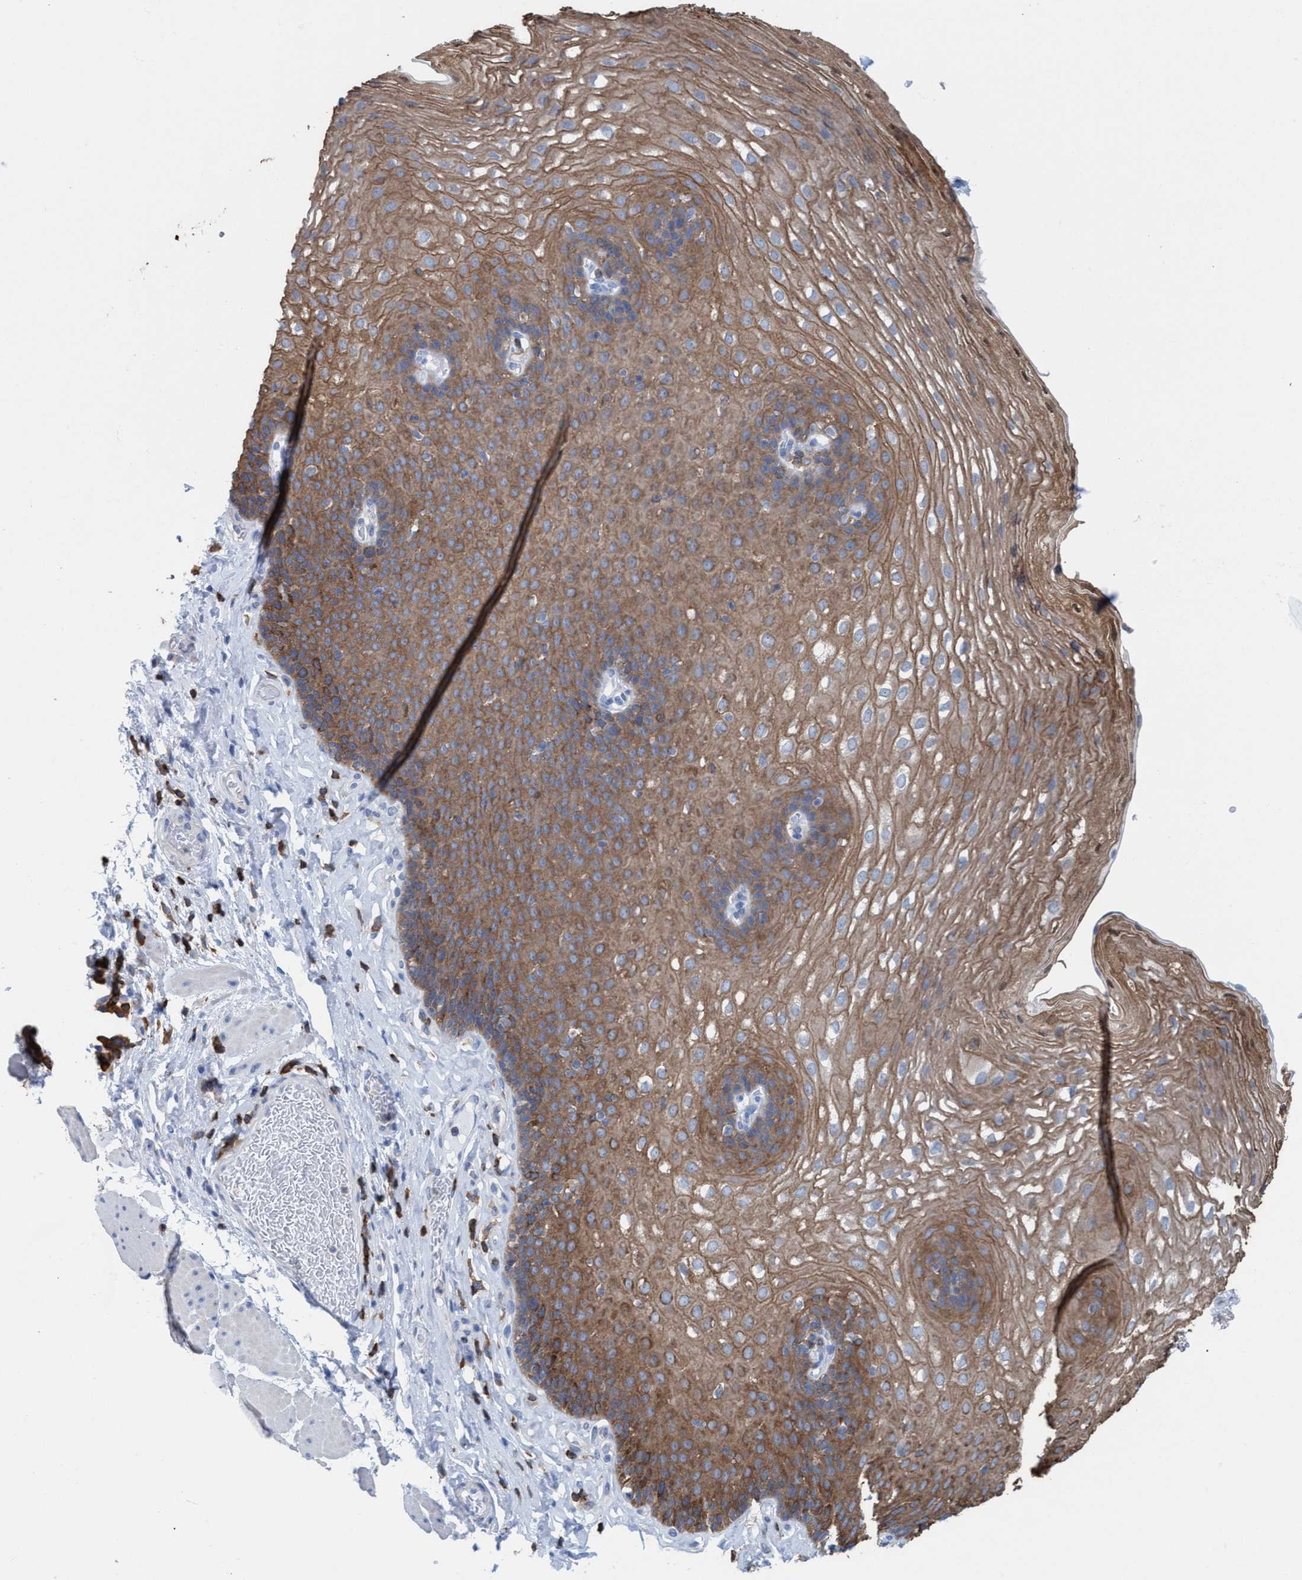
{"staining": {"intensity": "moderate", "quantity": ">75%", "location": "cytoplasmic/membranous"}, "tissue": "esophagus", "cell_type": "Squamous epithelial cells", "image_type": "normal", "snomed": [{"axis": "morphology", "description": "Normal tissue, NOS"}, {"axis": "topography", "description": "Esophagus"}], "caption": "Protein staining of benign esophagus displays moderate cytoplasmic/membranous expression in about >75% of squamous epithelial cells.", "gene": "EZR", "patient": {"sex": "female", "age": 66}}